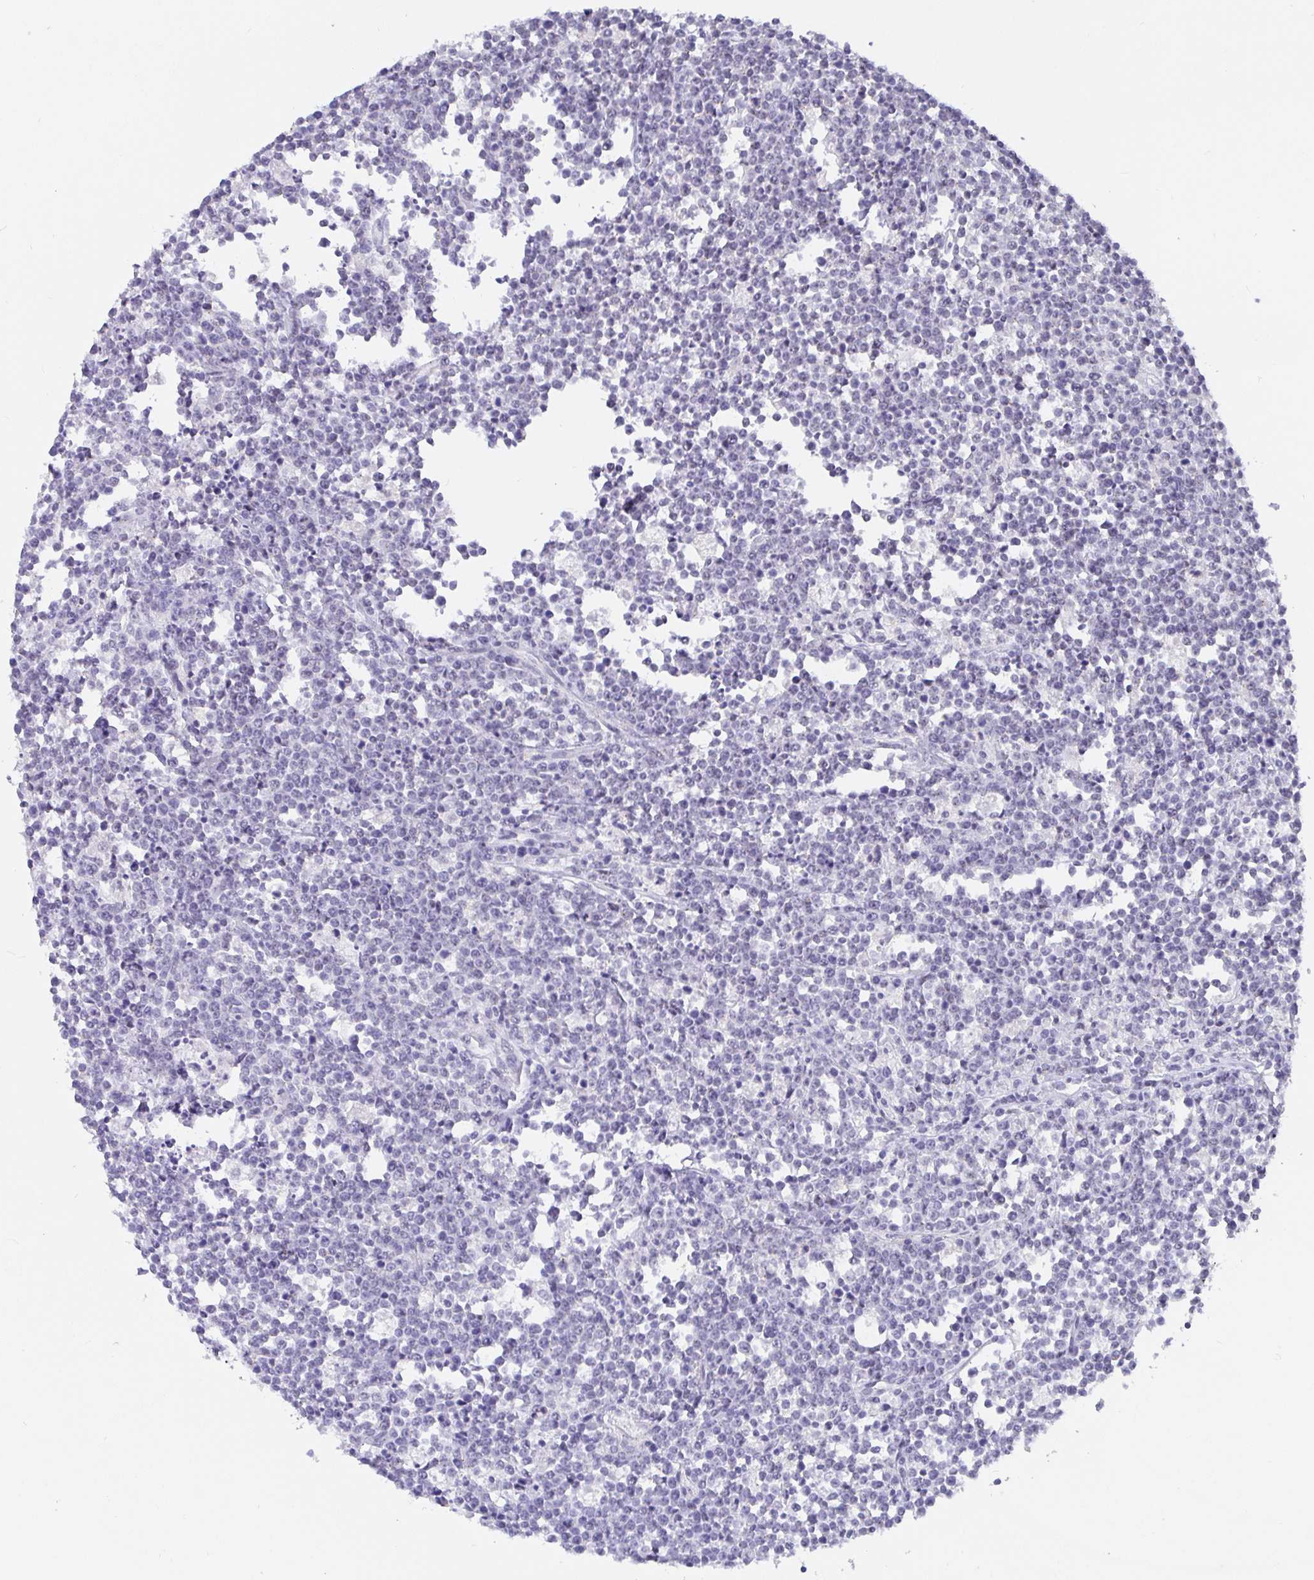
{"staining": {"intensity": "negative", "quantity": "none", "location": "none"}, "tissue": "lymphoma", "cell_type": "Tumor cells", "image_type": "cancer", "snomed": [{"axis": "morphology", "description": "Malignant lymphoma, non-Hodgkin's type, High grade"}, {"axis": "topography", "description": "Small intestine"}], "caption": "High power microscopy micrograph of an immunohistochemistry image of malignant lymphoma, non-Hodgkin's type (high-grade), revealing no significant staining in tumor cells. (Brightfield microscopy of DAB immunohistochemistry at high magnification).", "gene": "EZHIP", "patient": {"sex": "female", "age": 56}}